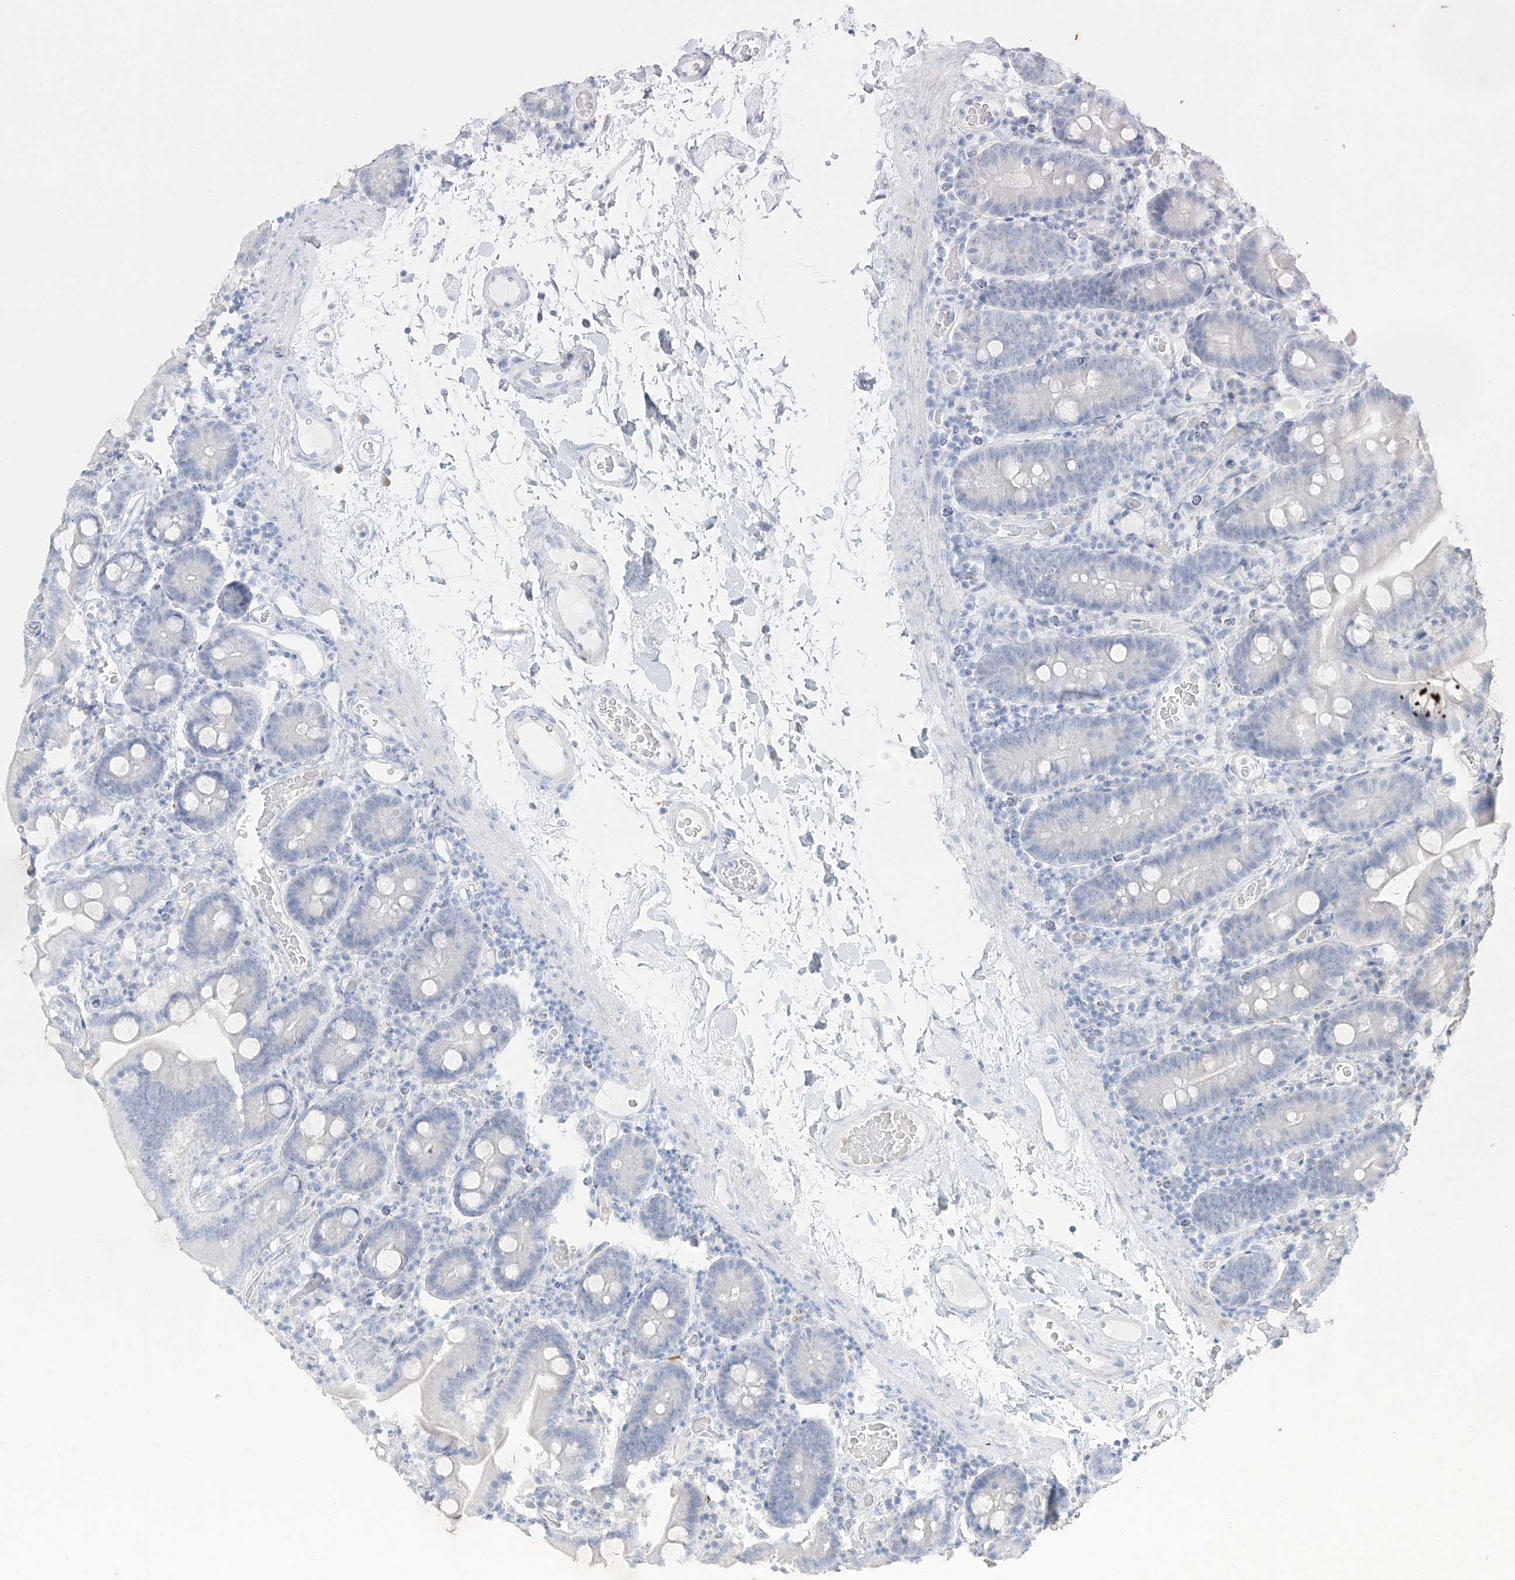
{"staining": {"intensity": "negative", "quantity": "none", "location": "none"}, "tissue": "duodenum", "cell_type": "Glandular cells", "image_type": "normal", "snomed": [{"axis": "morphology", "description": "Normal tissue, NOS"}, {"axis": "topography", "description": "Duodenum"}], "caption": "Immunohistochemical staining of normal duodenum shows no significant staining in glandular cells.", "gene": "CX3CR1", "patient": {"sex": "male", "age": 55}}